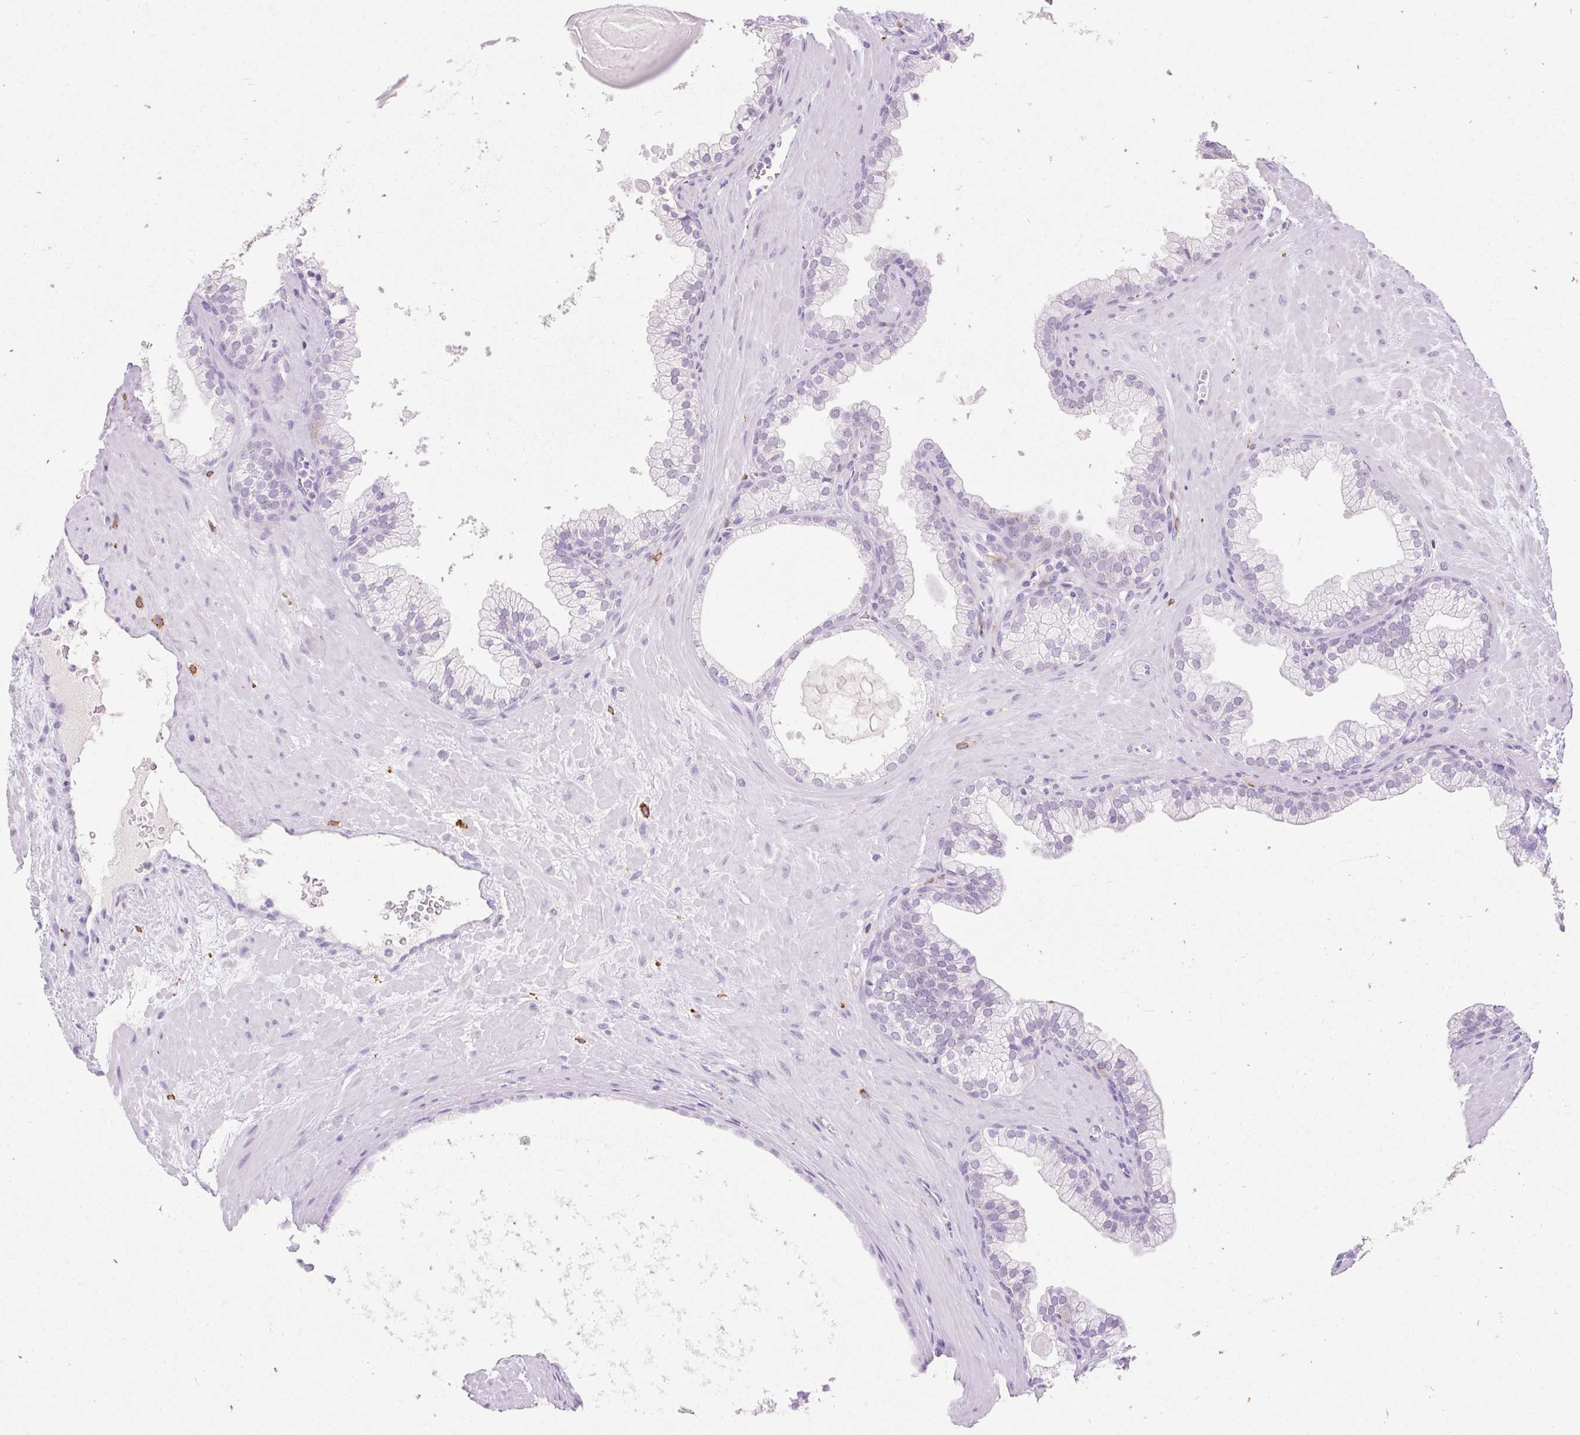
{"staining": {"intensity": "negative", "quantity": "none", "location": "none"}, "tissue": "prostate", "cell_type": "Glandular cells", "image_type": "normal", "snomed": [{"axis": "morphology", "description": "Normal tissue, NOS"}, {"axis": "topography", "description": "Prostate"}, {"axis": "topography", "description": "Peripheral nerve tissue"}], "caption": "Glandular cells show no significant expression in benign prostate. (Immunohistochemistry, brightfield microscopy, high magnification).", "gene": "SIGLEC1", "patient": {"sex": "male", "age": 61}}